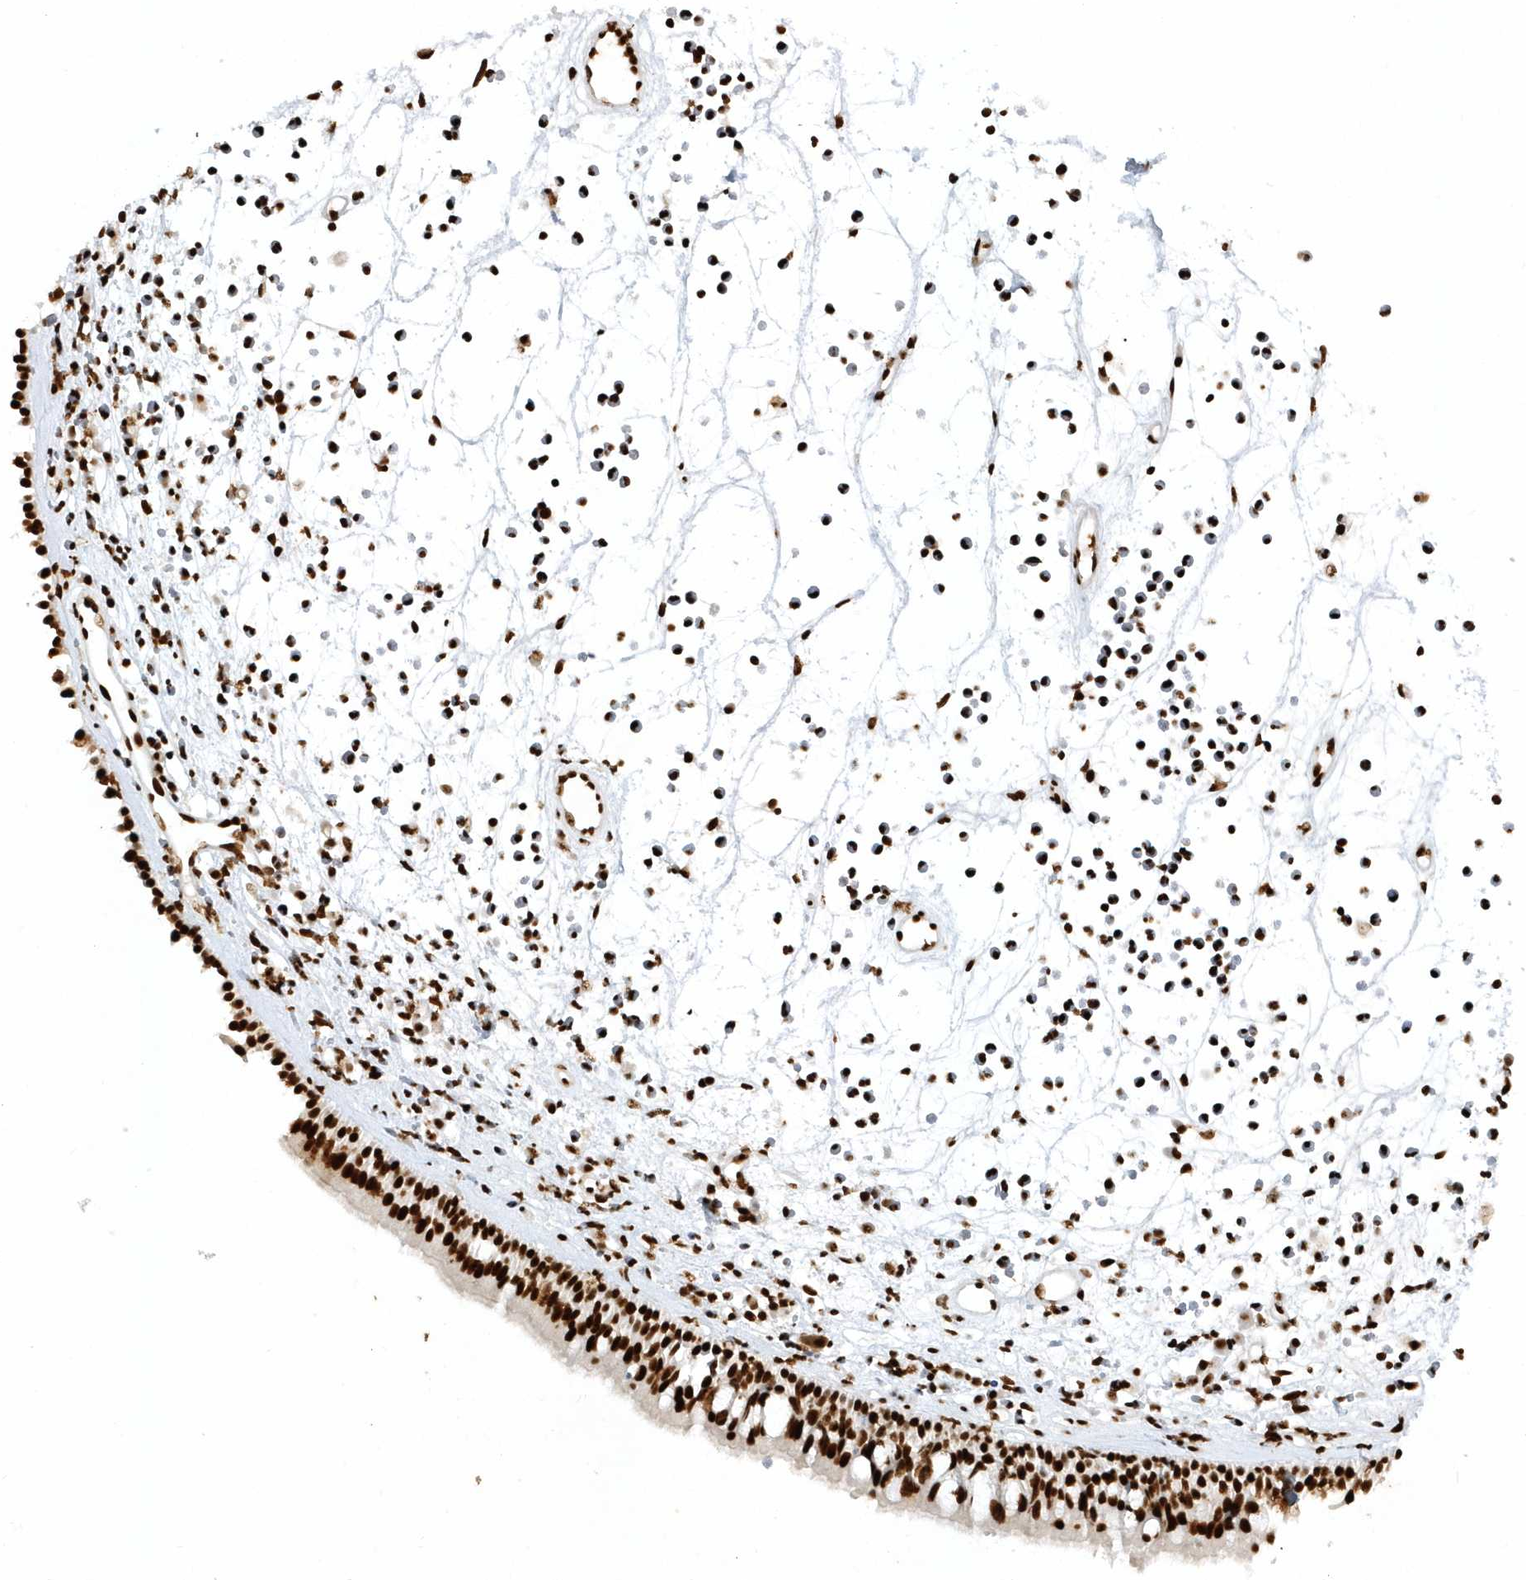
{"staining": {"intensity": "strong", "quantity": ">75%", "location": "nuclear"}, "tissue": "nasopharynx", "cell_type": "Respiratory epithelial cells", "image_type": "normal", "snomed": [{"axis": "morphology", "description": "Normal tissue, NOS"}, {"axis": "morphology", "description": "Inflammation, NOS"}, {"axis": "morphology", "description": "Malignant melanoma, Metastatic site"}, {"axis": "topography", "description": "Nasopharynx"}], "caption": "Protein expression analysis of unremarkable human nasopharynx reveals strong nuclear staining in approximately >75% of respiratory epithelial cells. (Stains: DAB in brown, nuclei in blue, Microscopy: brightfield microscopy at high magnification).", "gene": "SUMO2", "patient": {"sex": "male", "age": 70}}